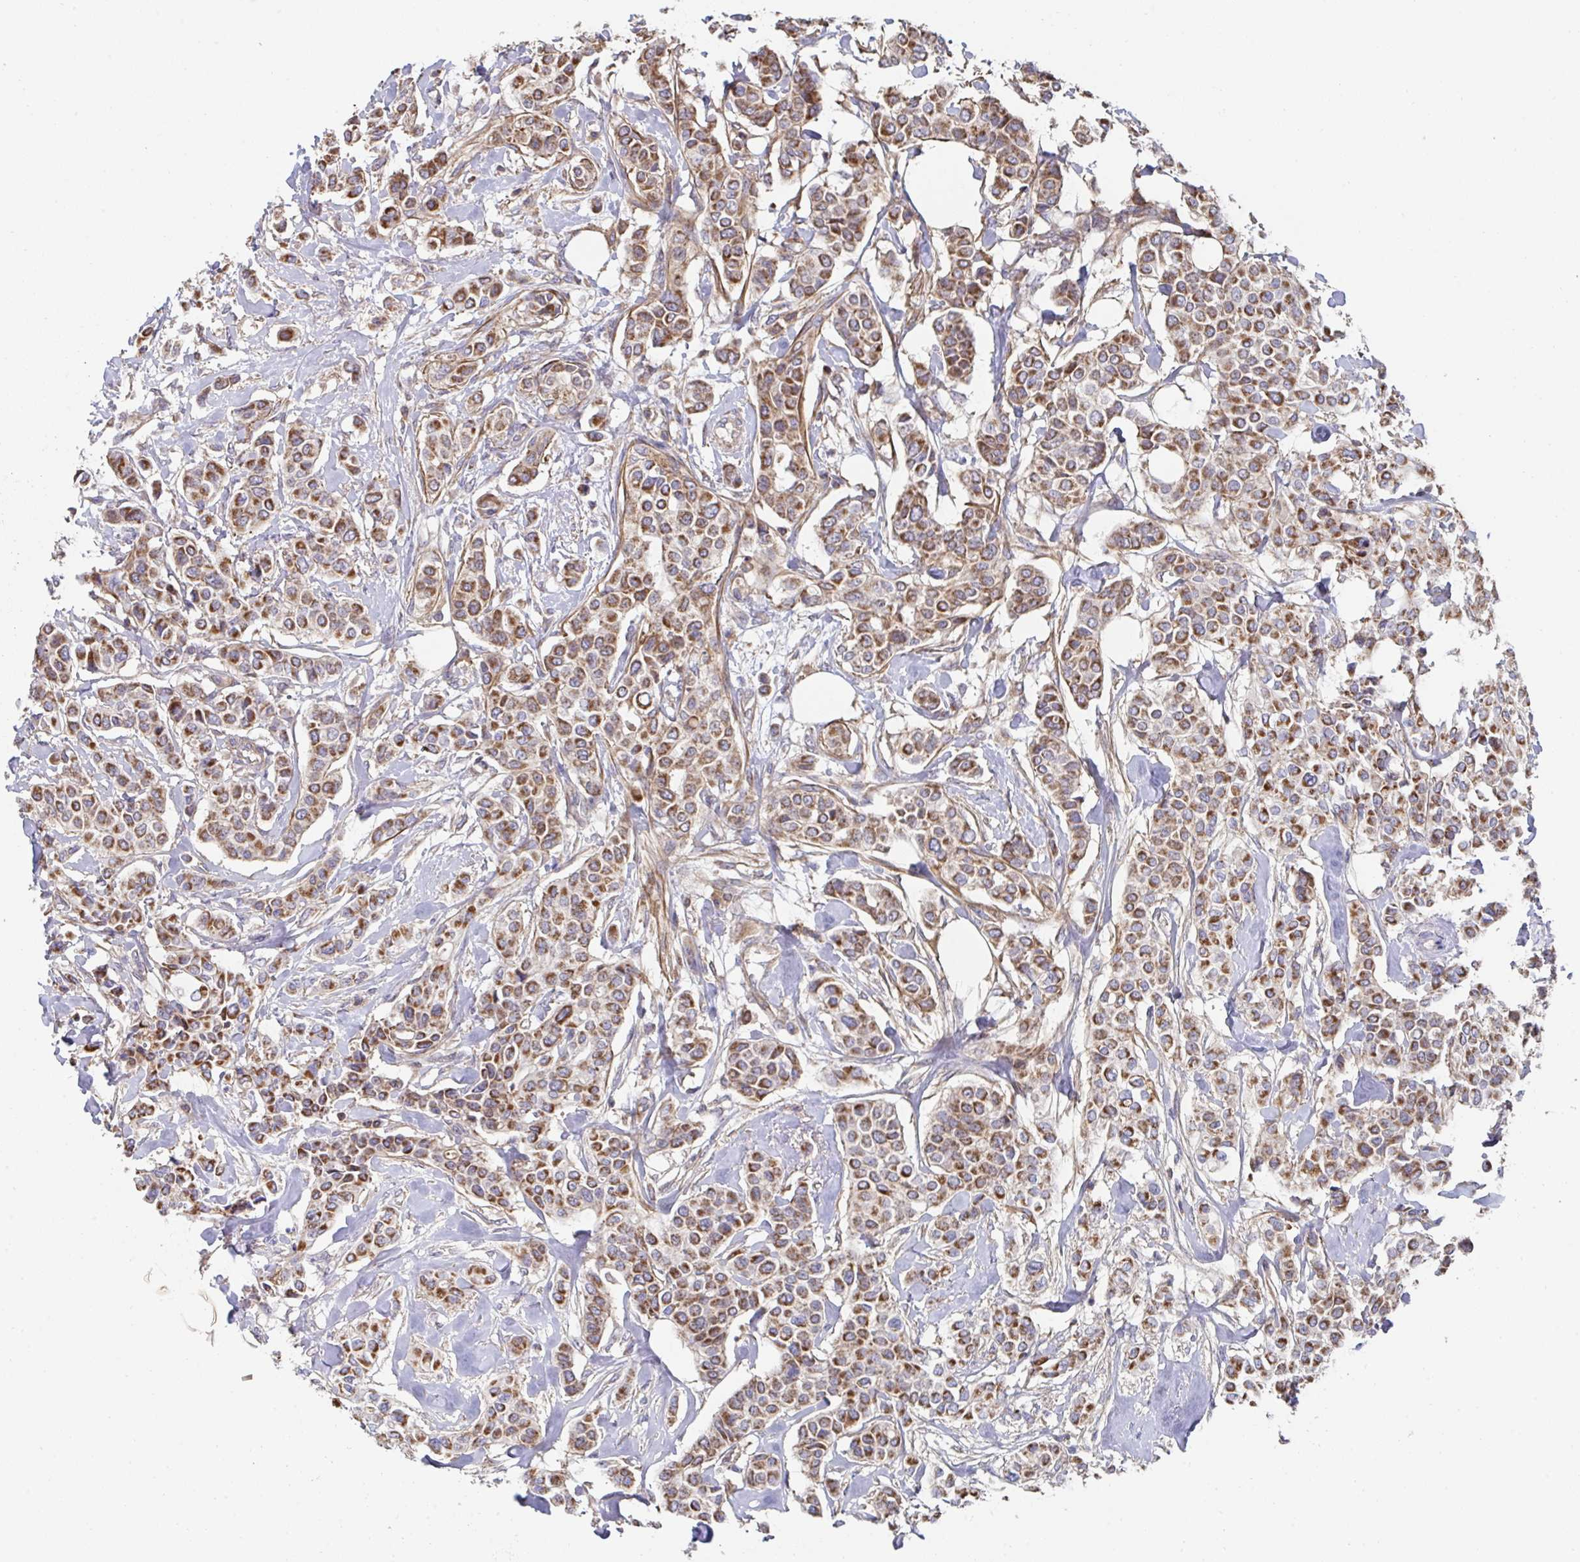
{"staining": {"intensity": "moderate", "quantity": ">75%", "location": "cytoplasmic/membranous"}, "tissue": "breast cancer", "cell_type": "Tumor cells", "image_type": "cancer", "snomed": [{"axis": "morphology", "description": "Lobular carcinoma"}, {"axis": "topography", "description": "Breast"}], "caption": "Breast cancer (lobular carcinoma) stained with a brown dye exhibits moderate cytoplasmic/membranous positive positivity in about >75% of tumor cells.", "gene": "DZANK1", "patient": {"sex": "female", "age": 51}}